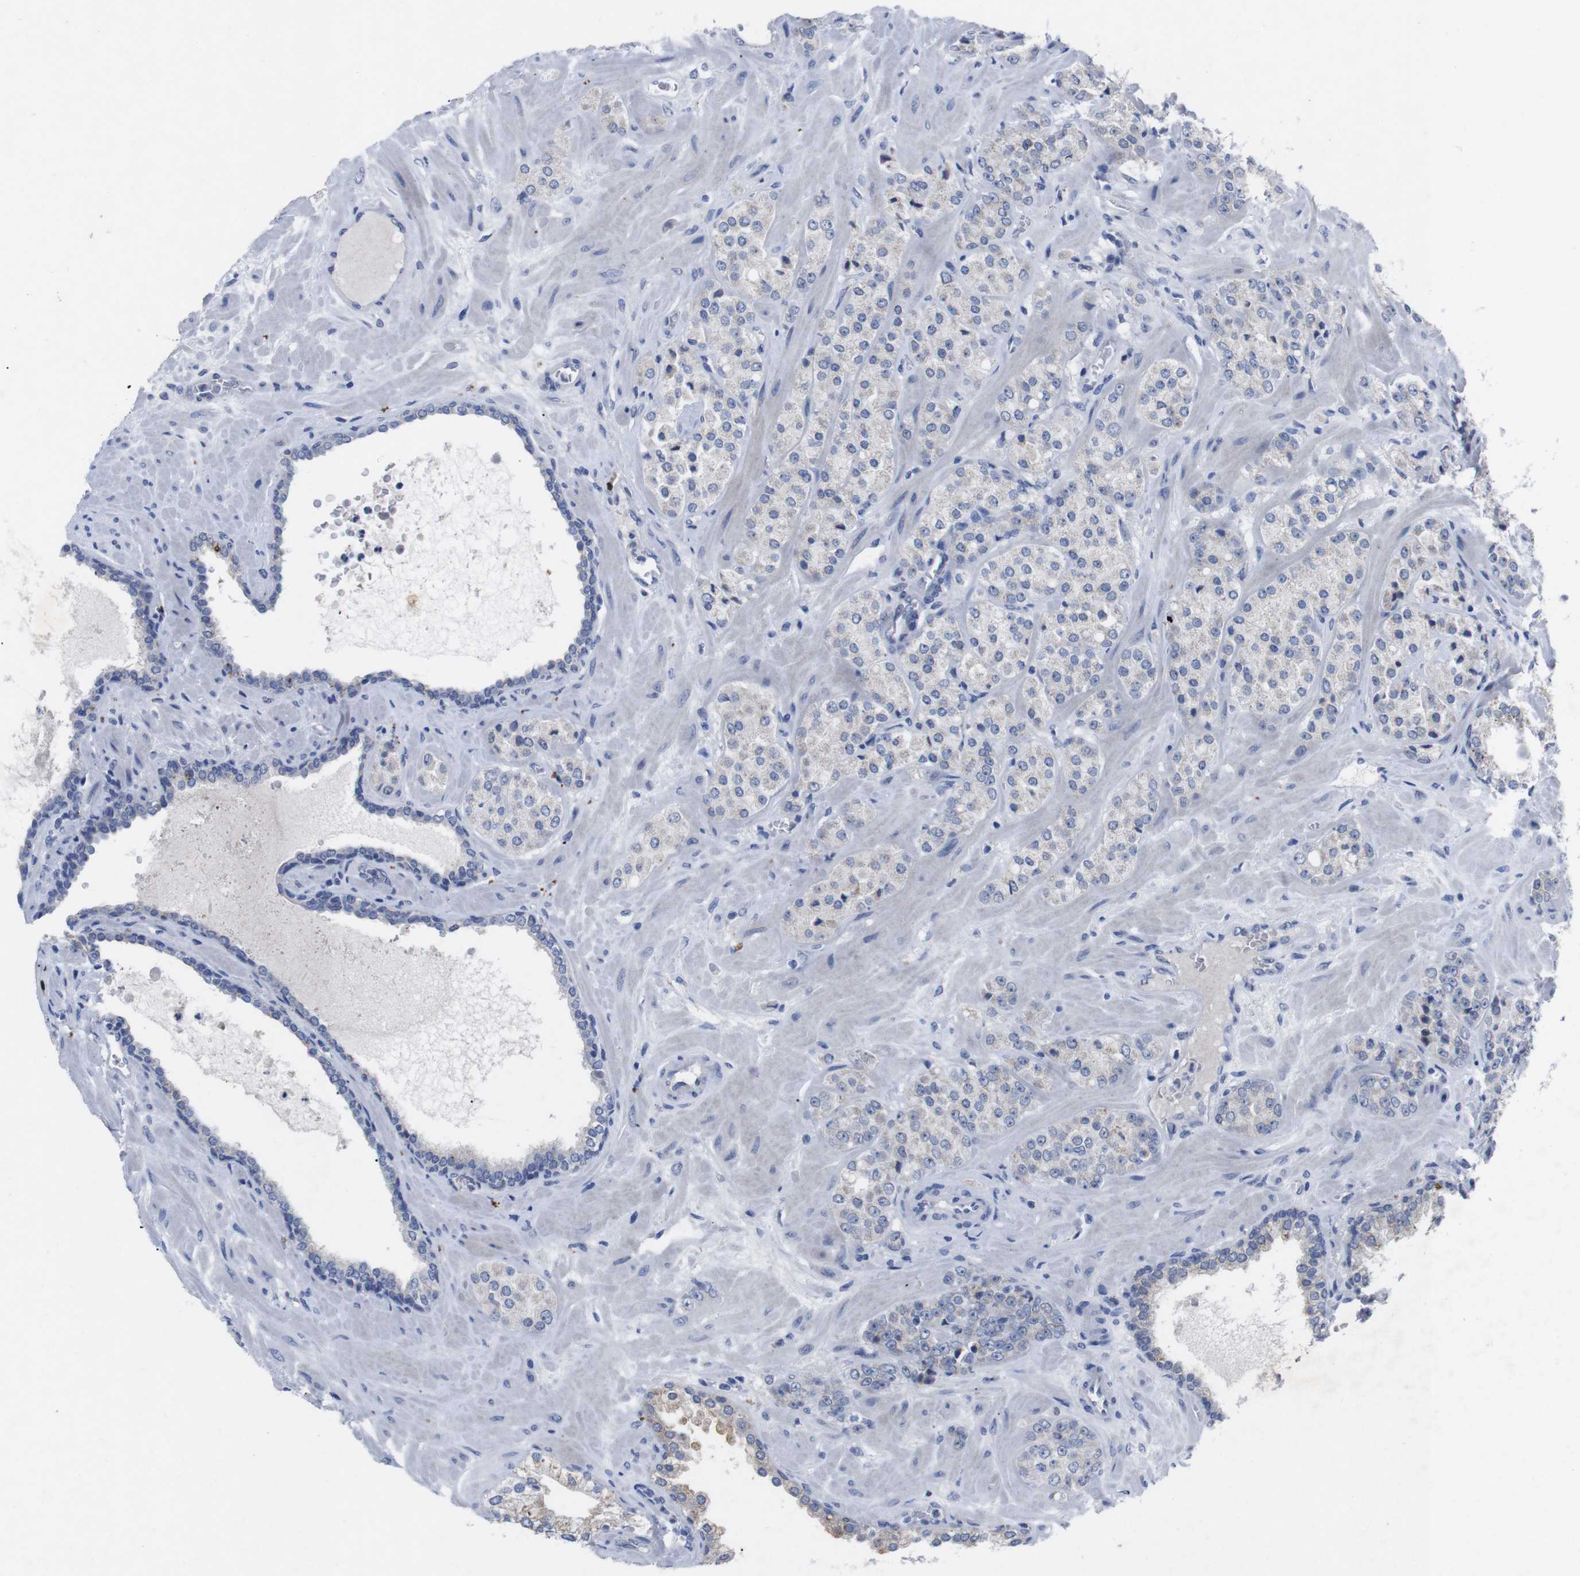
{"staining": {"intensity": "negative", "quantity": "none", "location": "none"}, "tissue": "prostate cancer", "cell_type": "Tumor cells", "image_type": "cancer", "snomed": [{"axis": "morphology", "description": "Adenocarcinoma, High grade"}, {"axis": "topography", "description": "Prostate"}], "caption": "An immunohistochemistry (IHC) photomicrograph of prostate cancer is shown. There is no staining in tumor cells of prostate cancer.", "gene": "IRF4", "patient": {"sex": "male", "age": 64}}